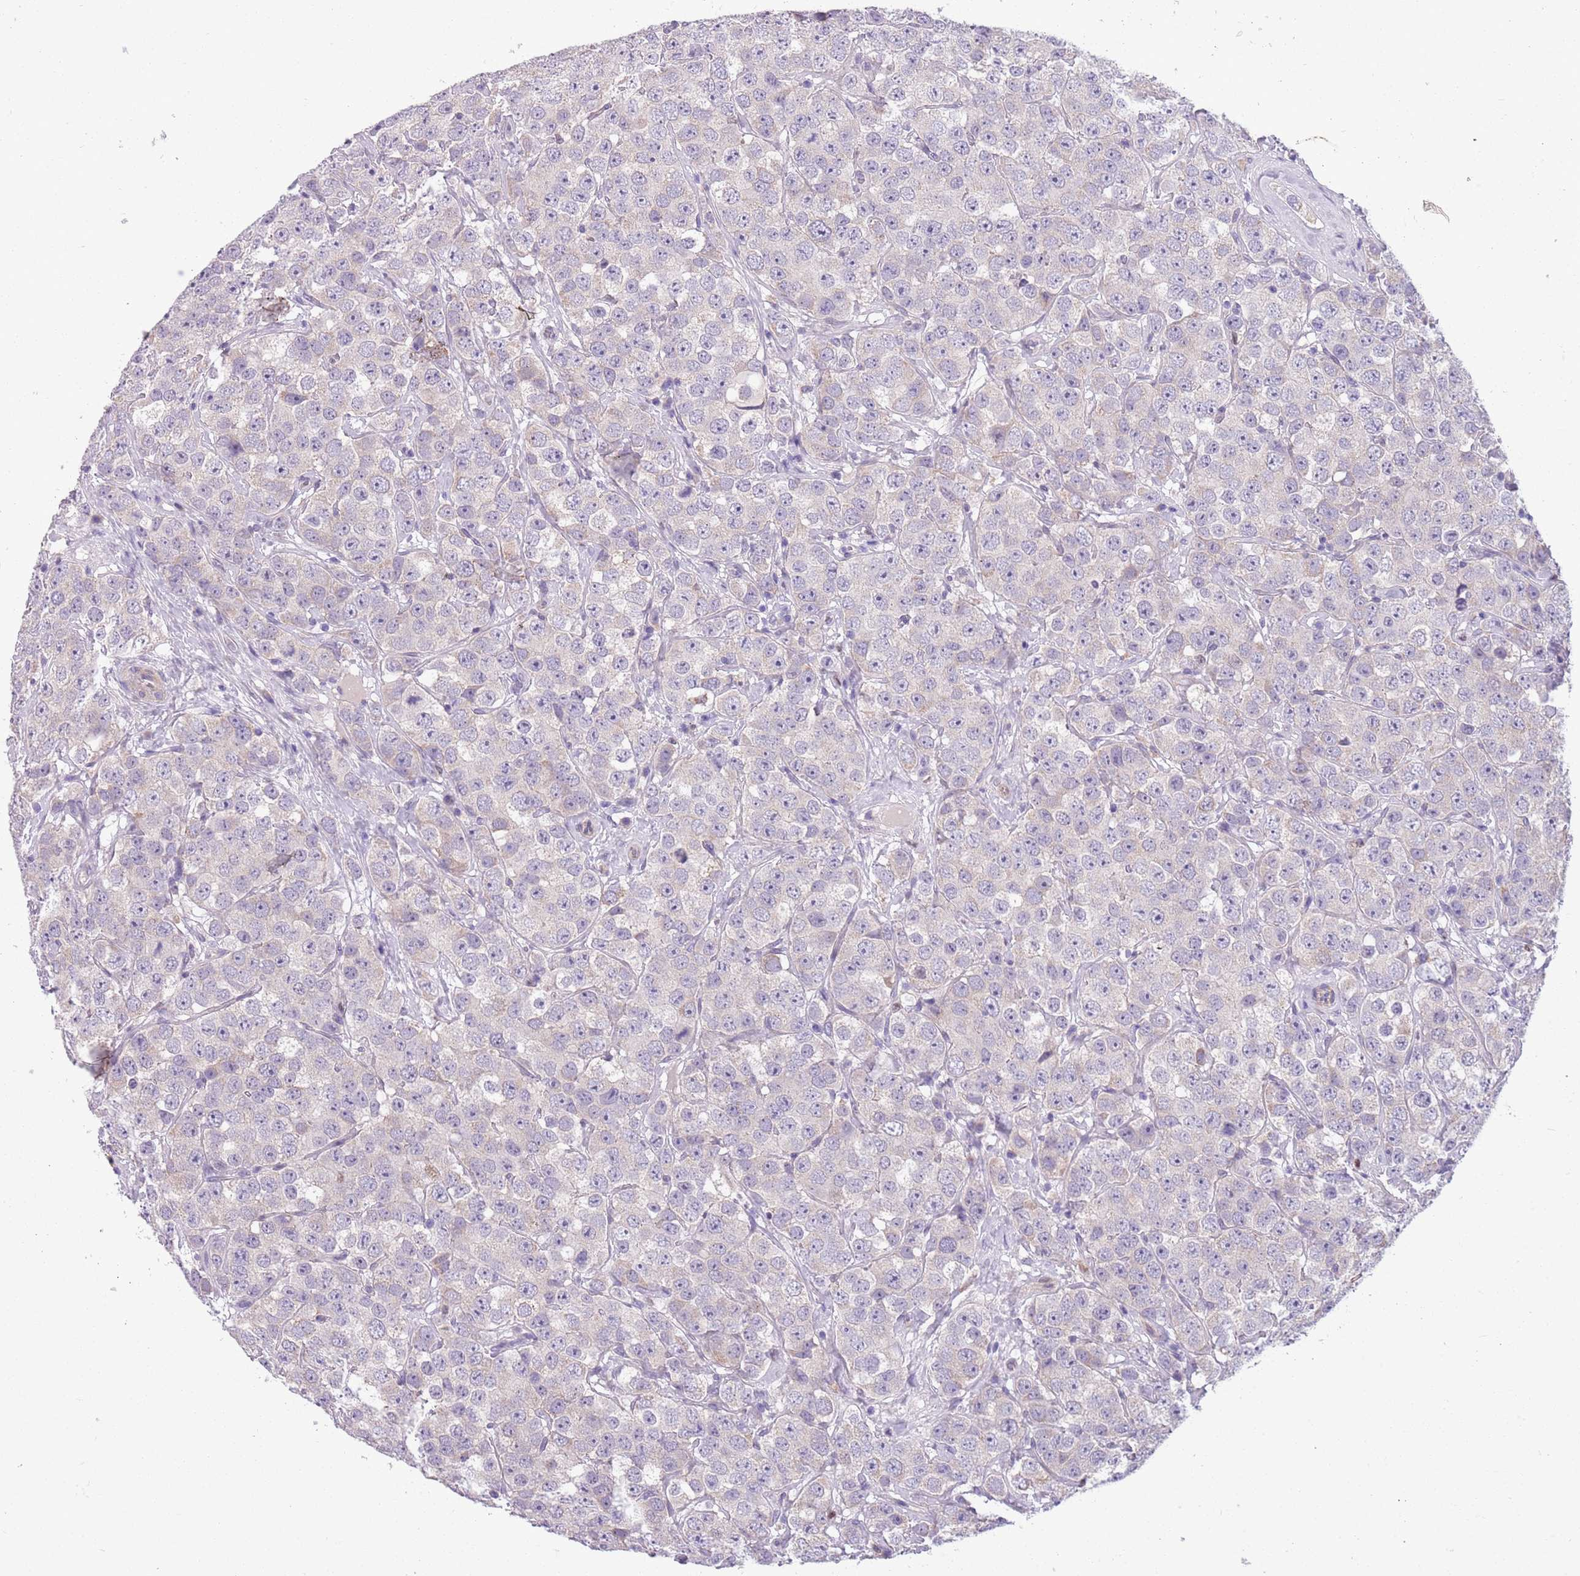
{"staining": {"intensity": "negative", "quantity": "none", "location": "none"}, "tissue": "testis cancer", "cell_type": "Tumor cells", "image_type": "cancer", "snomed": [{"axis": "morphology", "description": "Seminoma, NOS"}, {"axis": "topography", "description": "Testis"}], "caption": "Immunohistochemical staining of testis cancer shows no significant staining in tumor cells.", "gene": "ADCY7", "patient": {"sex": "male", "age": 28}}